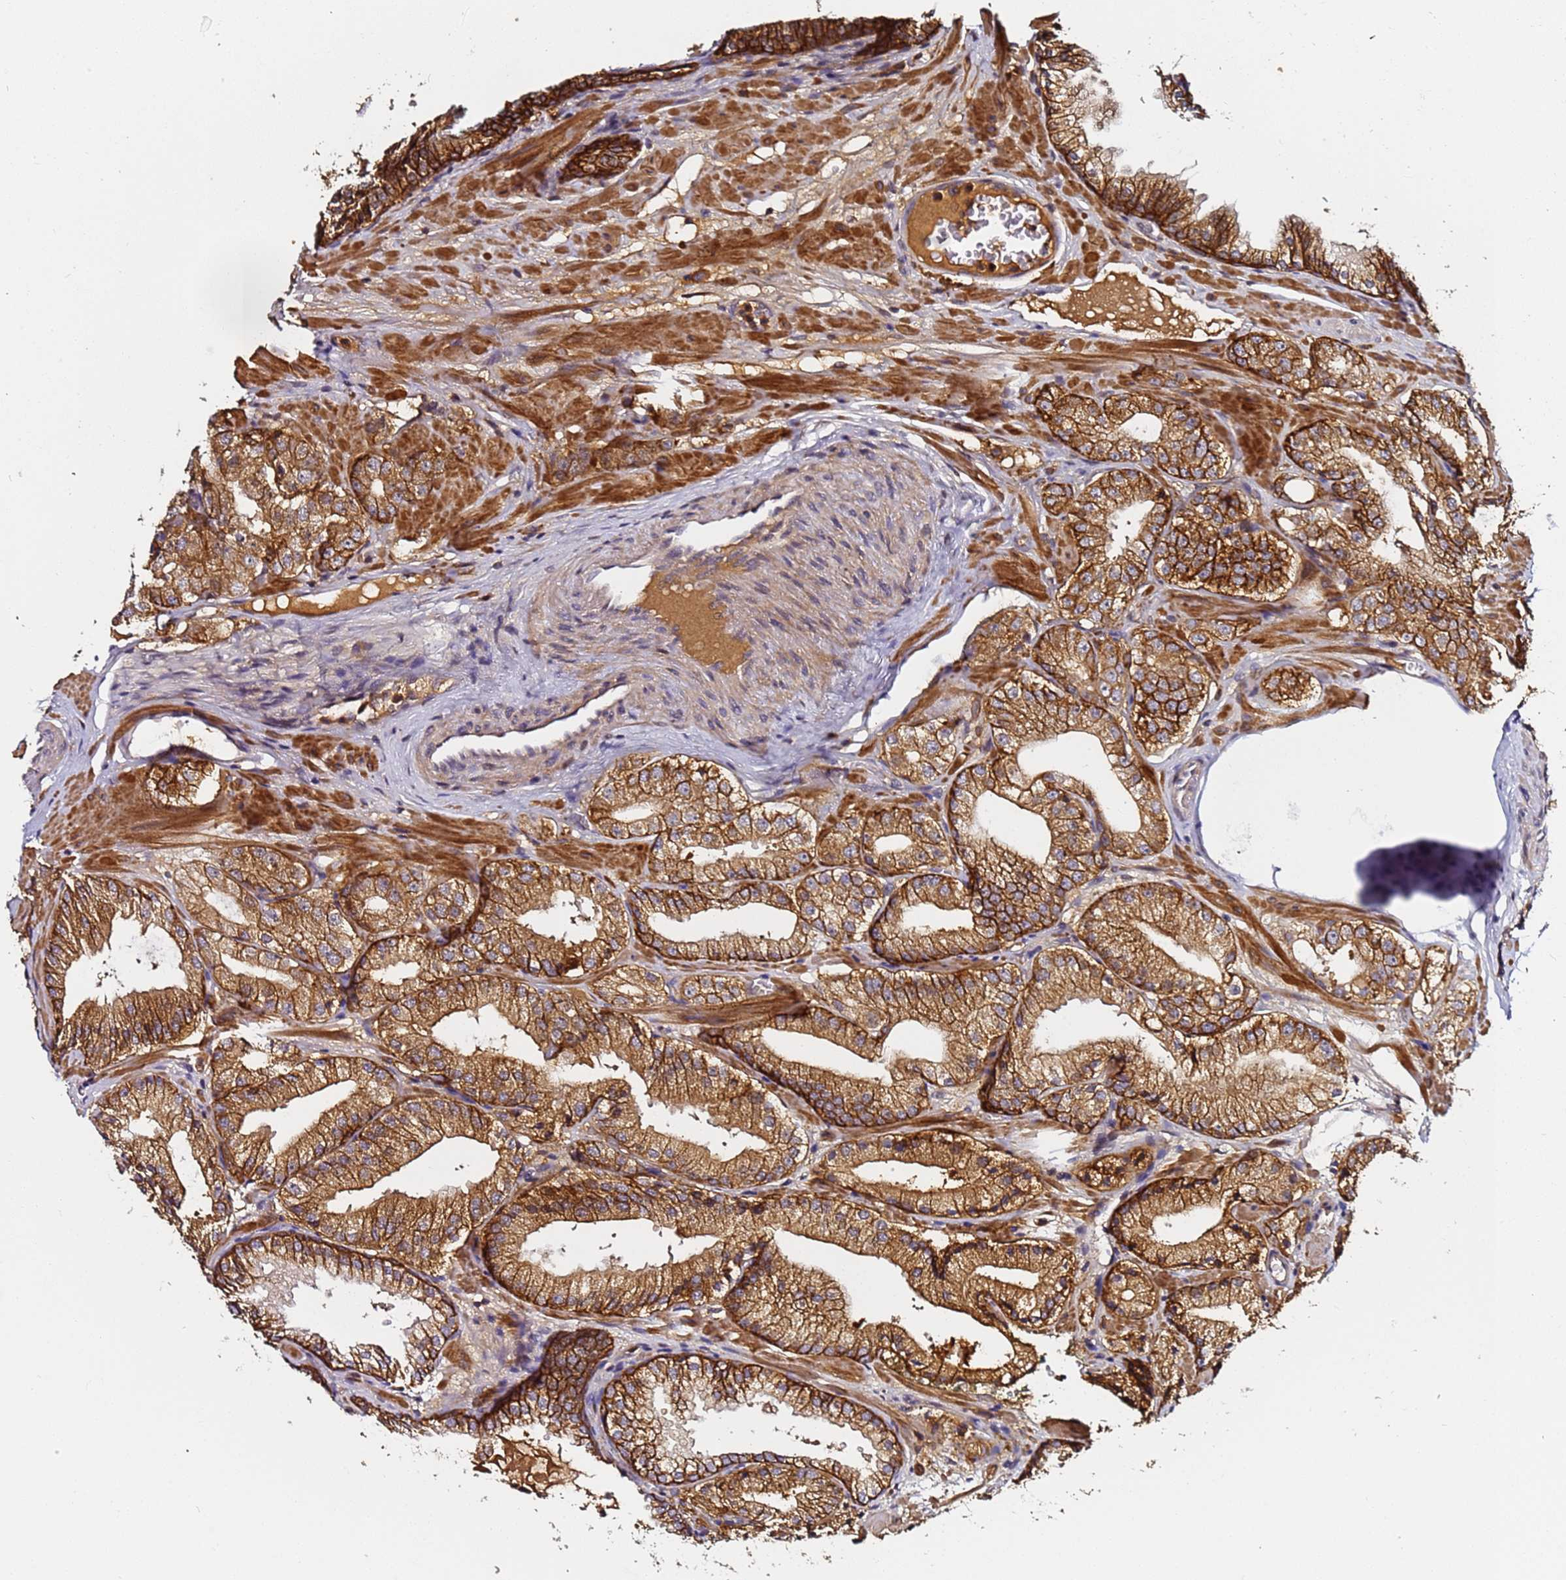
{"staining": {"intensity": "strong", "quantity": ">75%", "location": "cytoplasmic/membranous"}, "tissue": "prostate cancer", "cell_type": "Tumor cells", "image_type": "cancer", "snomed": [{"axis": "morphology", "description": "Adenocarcinoma, Low grade"}, {"axis": "topography", "description": "Prostate"}], "caption": "This is an image of IHC staining of prostate cancer, which shows strong expression in the cytoplasmic/membranous of tumor cells.", "gene": "LRRC69", "patient": {"sex": "male", "age": 60}}